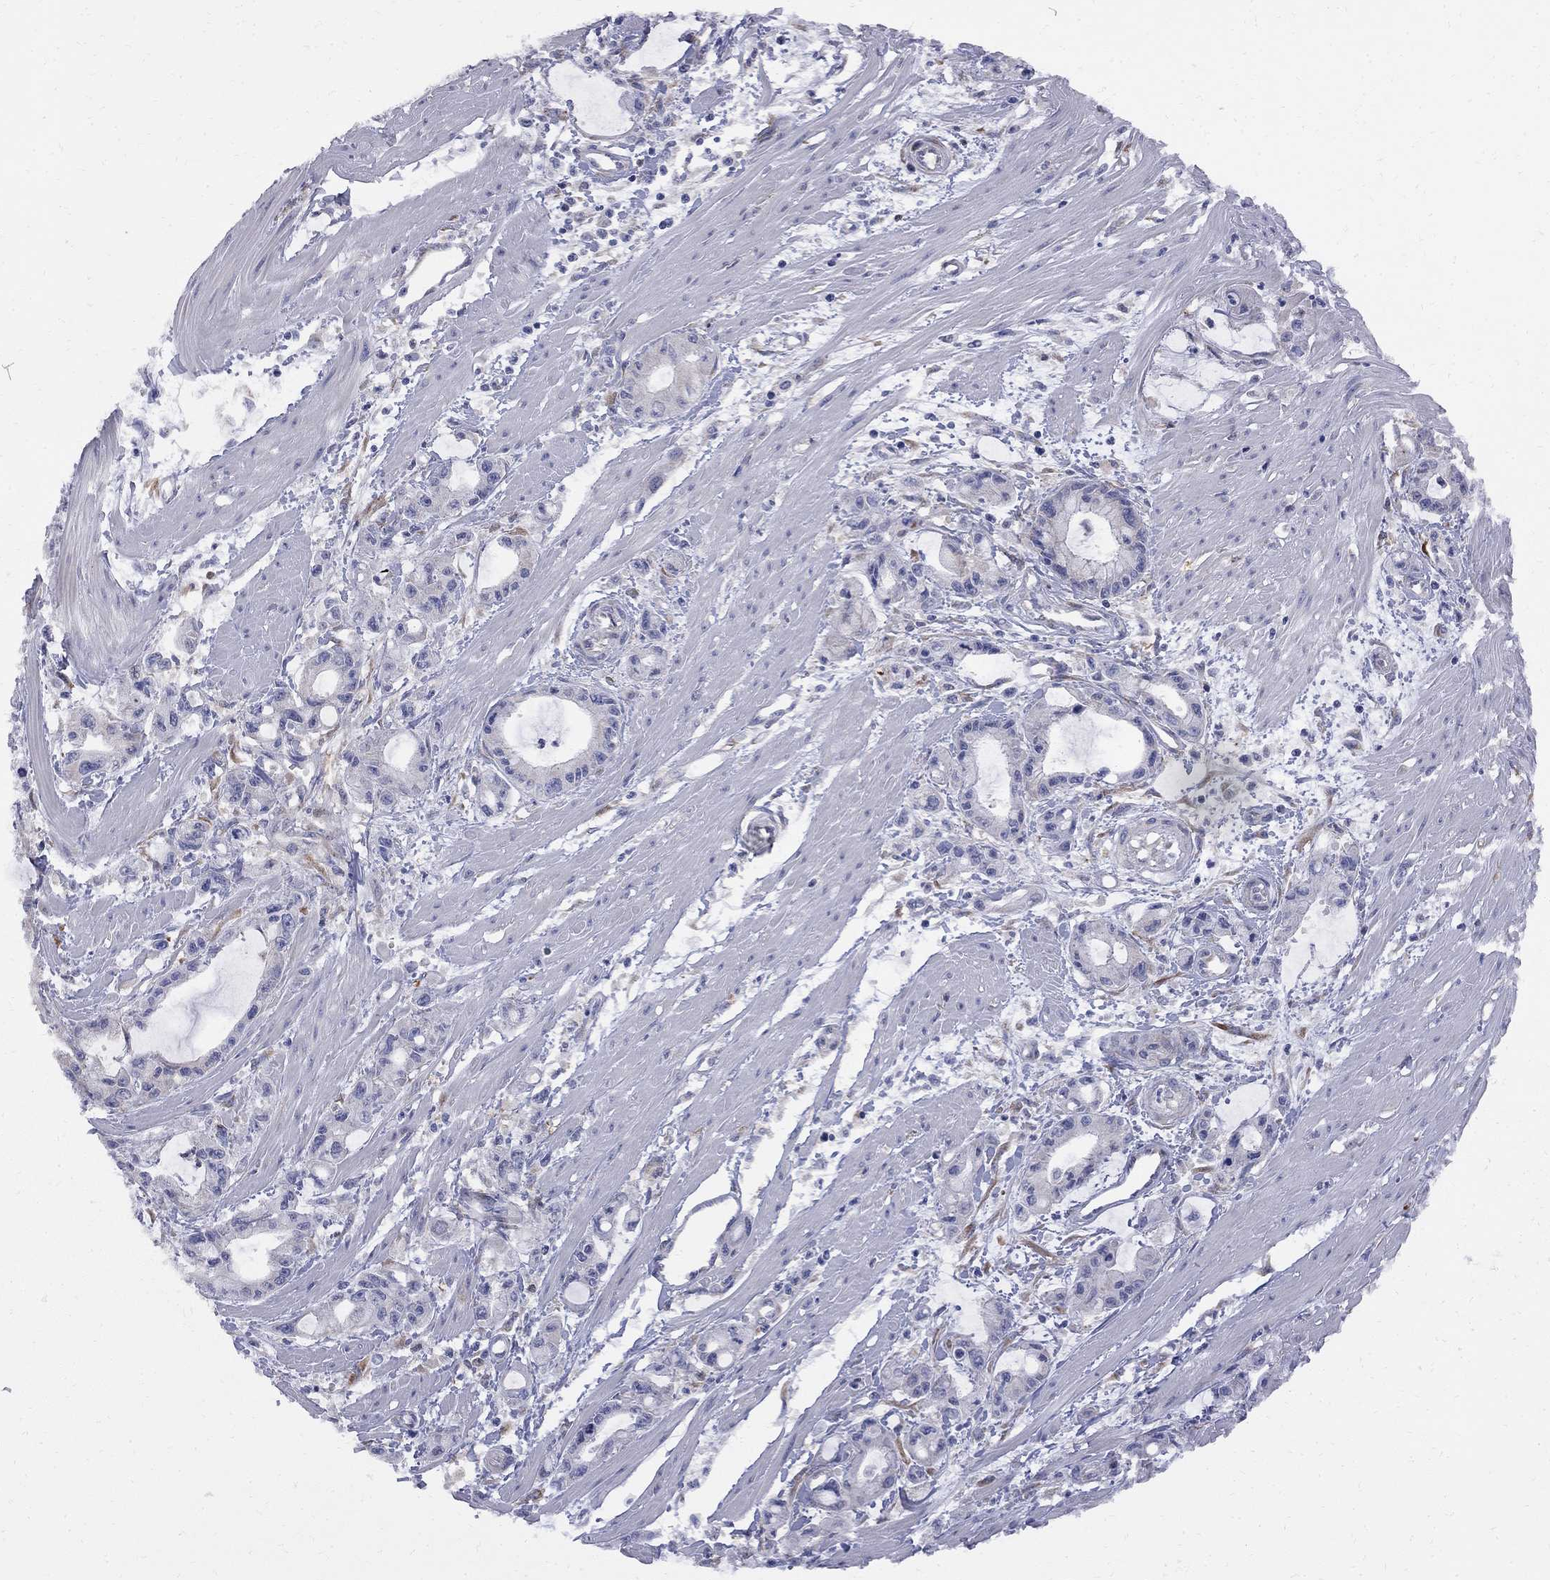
{"staining": {"intensity": "negative", "quantity": "none", "location": "none"}, "tissue": "pancreatic cancer", "cell_type": "Tumor cells", "image_type": "cancer", "snomed": [{"axis": "morphology", "description": "Adenocarcinoma, NOS"}, {"axis": "topography", "description": "Pancreas"}], "caption": "This is a histopathology image of immunohistochemistry staining of pancreatic cancer, which shows no expression in tumor cells.", "gene": "MTHFR", "patient": {"sex": "male", "age": 48}}